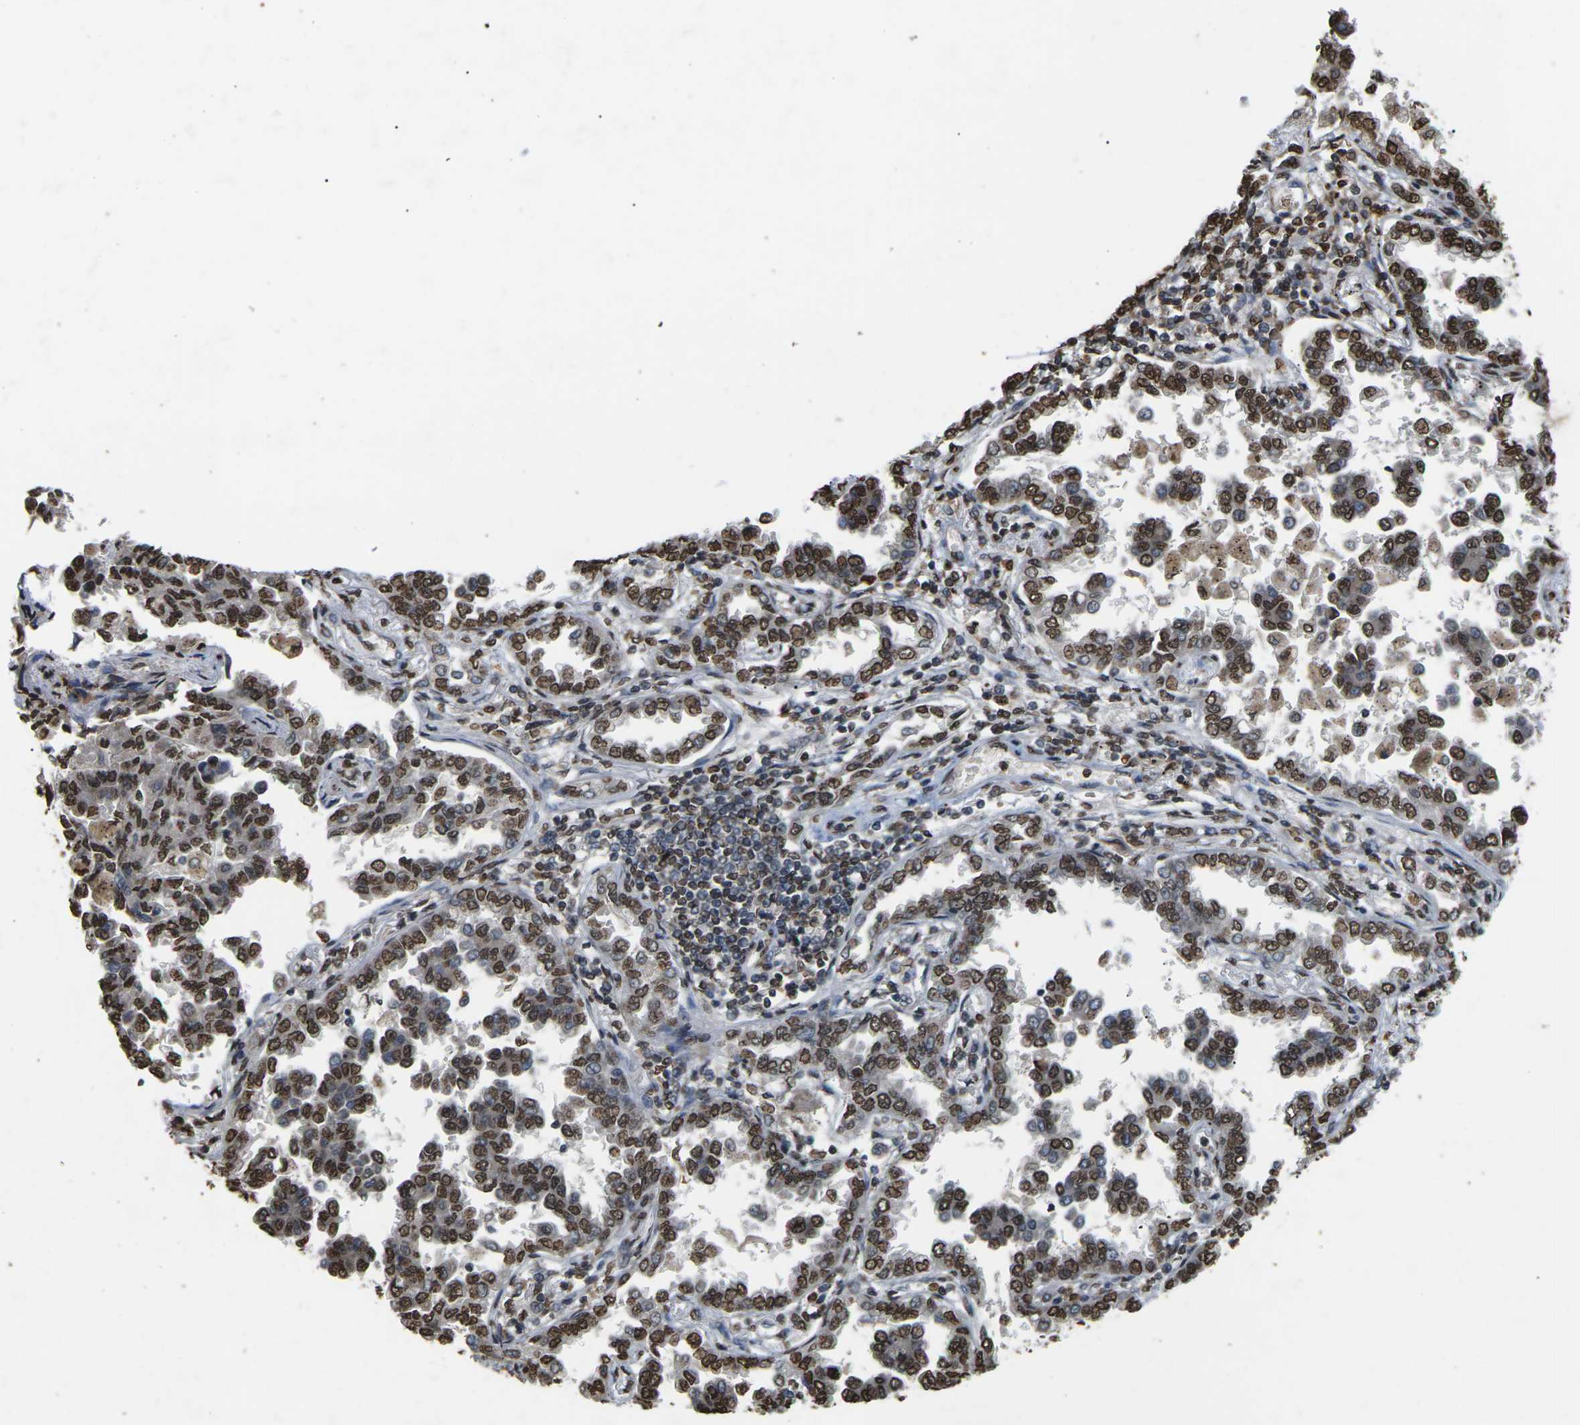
{"staining": {"intensity": "strong", "quantity": ">75%", "location": "nuclear"}, "tissue": "lung cancer", "cell_type": "Tumor cells", "image_type": "cancer", "snomed": [{"axis": "morphology", "description": "Normal tissue, NOS"}, {"axis": "morphology", "description": "Adenocarcinoma, NOS"}, {"axis": "topography", "description": "Lung"}], "caption": "IHC staining of lung cancer, which displays high levels of strong nuclear positivity in approximately >75% of tumor cells indicating strong nuclear protein positivity. The staining was performed using DAB (3,3'-diaminobenzidine) (brown) for protein detection and nuclei were counterstained in hematoxylin (blue).", "gene": "EMSY", "patient": {"sex": "male", "age": 59}}